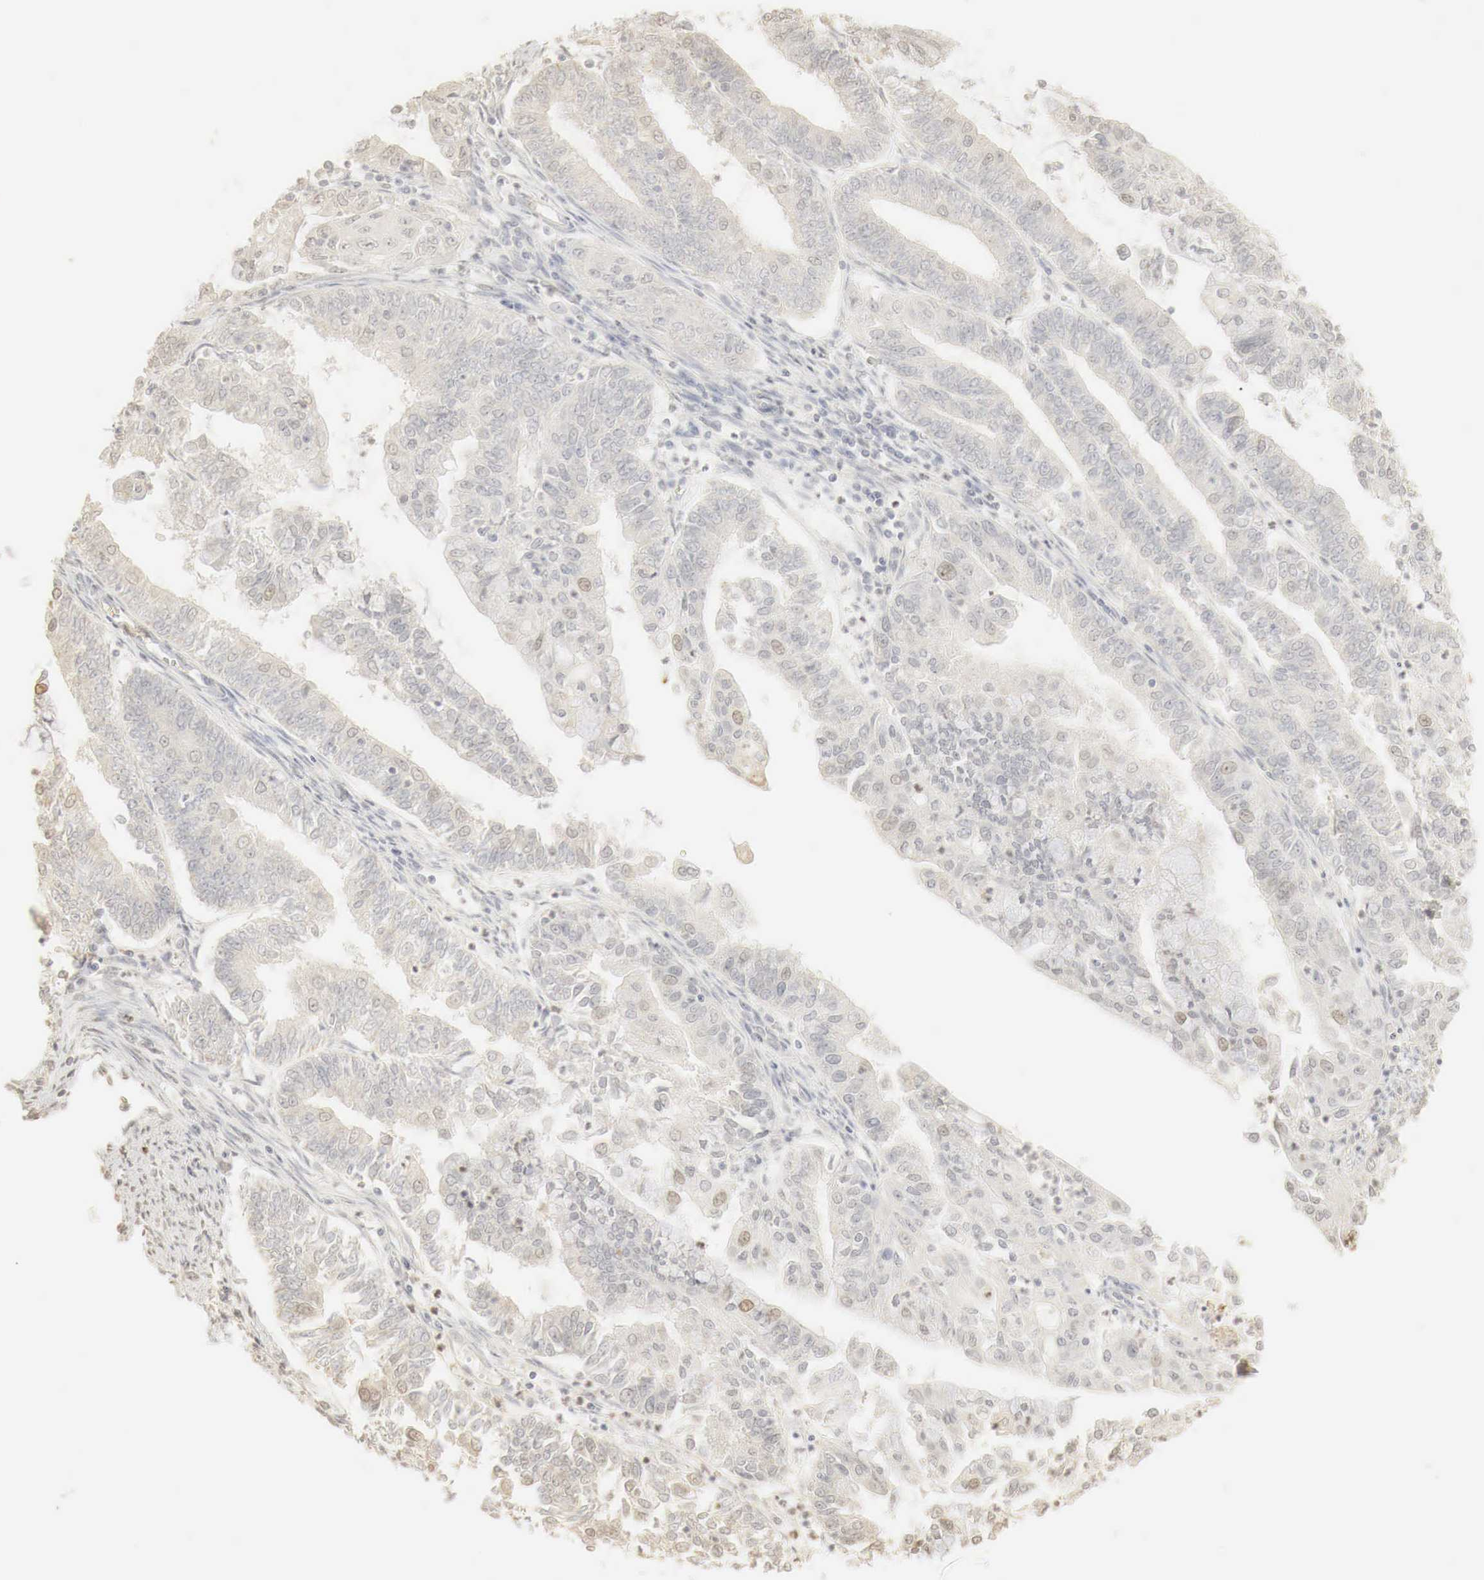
{"staining": {"intensity": "weak", "quantity": "<25%", "location": "nuclear"}, "tissue": "endometrial cancer", "cell_type": "Tumor cells", "image_type": "cancer", "snomed": [{"axis": "morphology", "description": "Adenocarcinoma, NOS"}, {"axis": "topography", "description": "Endometrium"}], "caption": "Immunohistochemical staining of human endometrial cancer reveals no significant expression in tumor cells.", "gene": "ERBB4", "patient": {"sex": "female", "age": 75}}